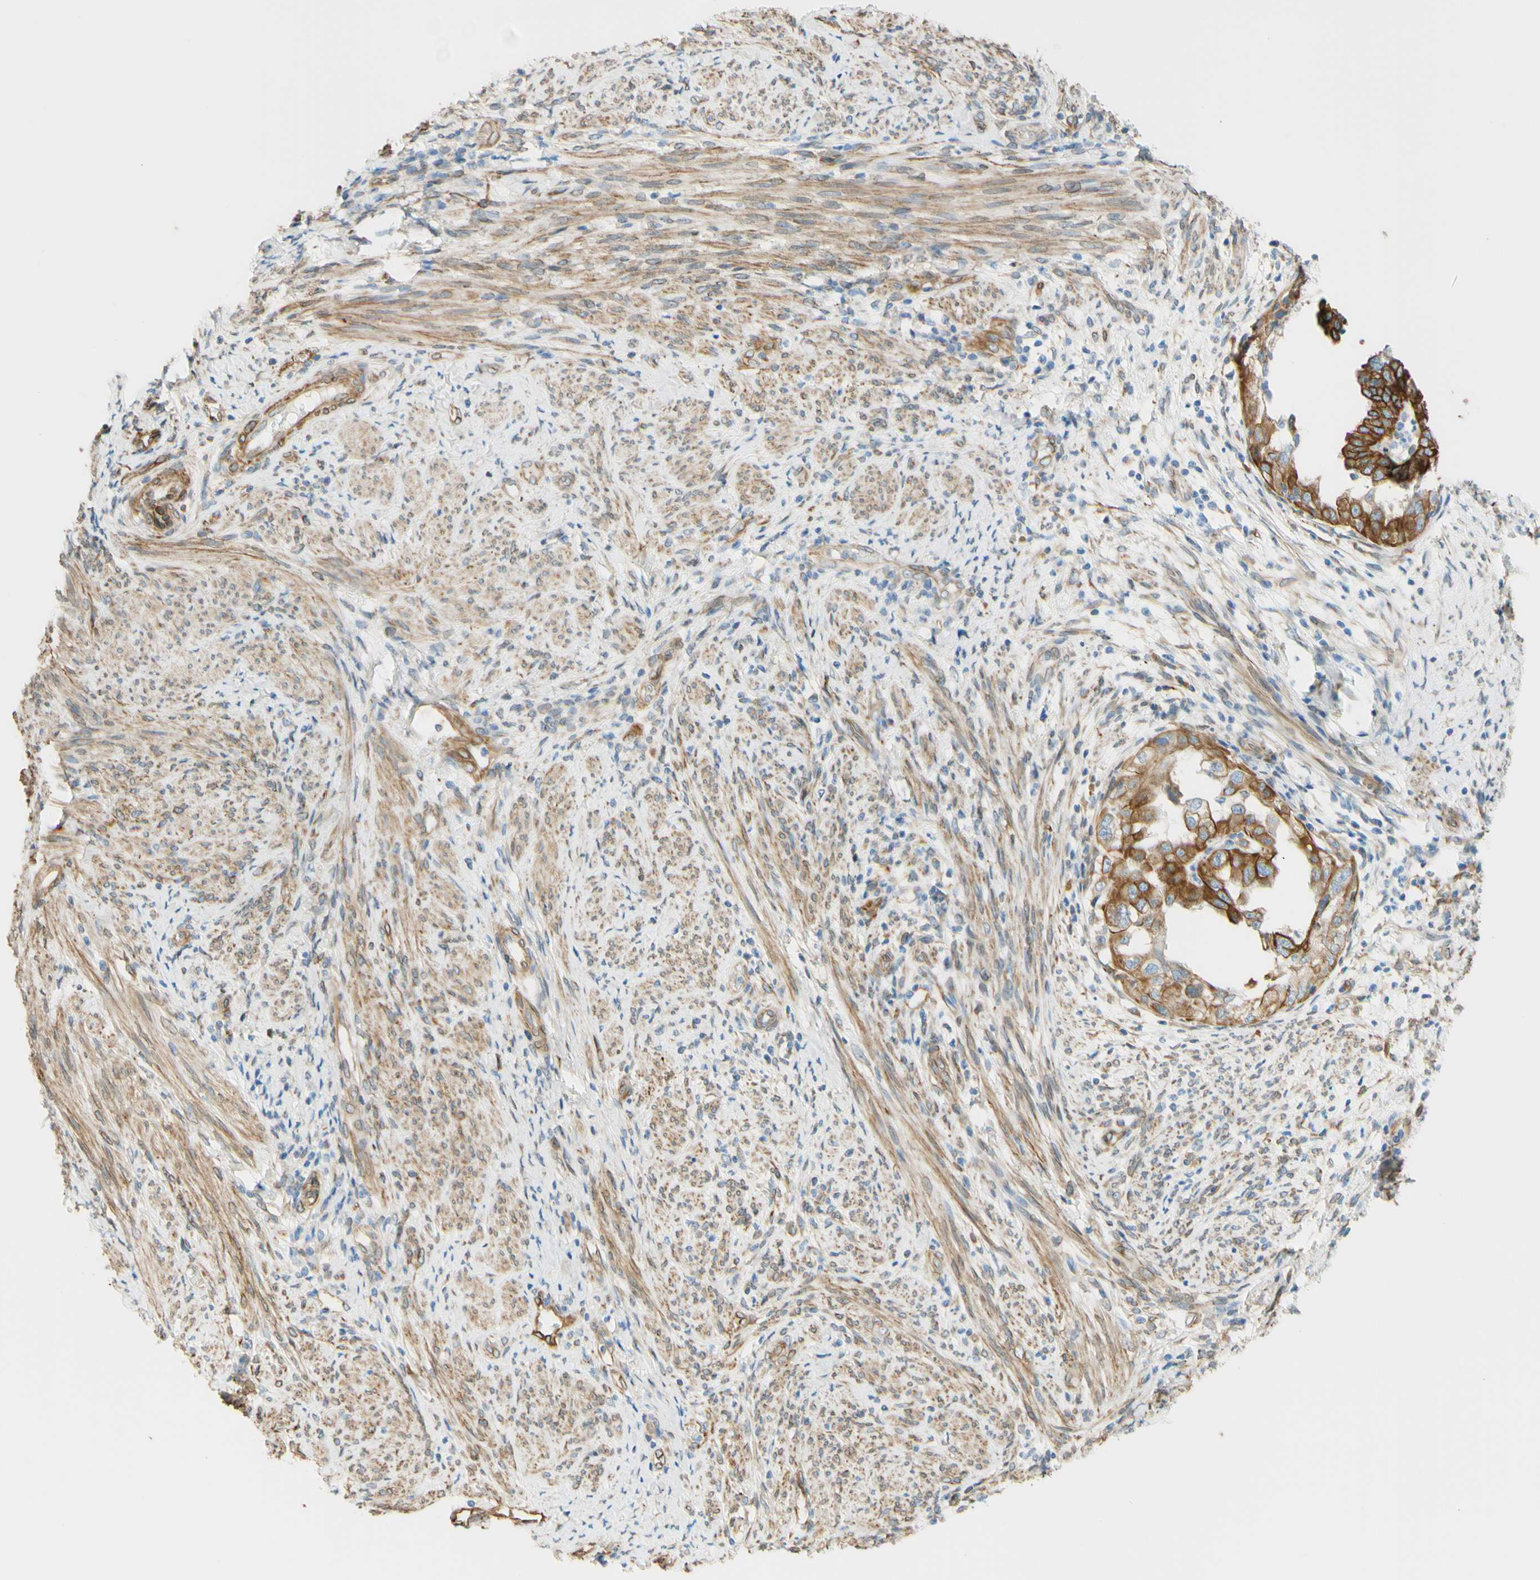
{"staining": {"intensity": "strong", "quantity": "25%-75%", "location": "cytoplasmic/membranous"}, "tissue": "endometrial cancer", "cell_type": "Tumor cells", "image_type": "cancer", "snomed": [{"axis": "morphology", "description": "Adenocarcinoma, NOS"}, {"axis": "topography", "description": "Endometrium"}], "caption": "Adenocarcinoma (endometrial) stained with a brown dye demonstrates strong cytoplasmic/membranous positive expression in about 25%-75% of tumor cells.", "gene": "ENDOD1", "patient": {"sex": "female", "age": 85}}